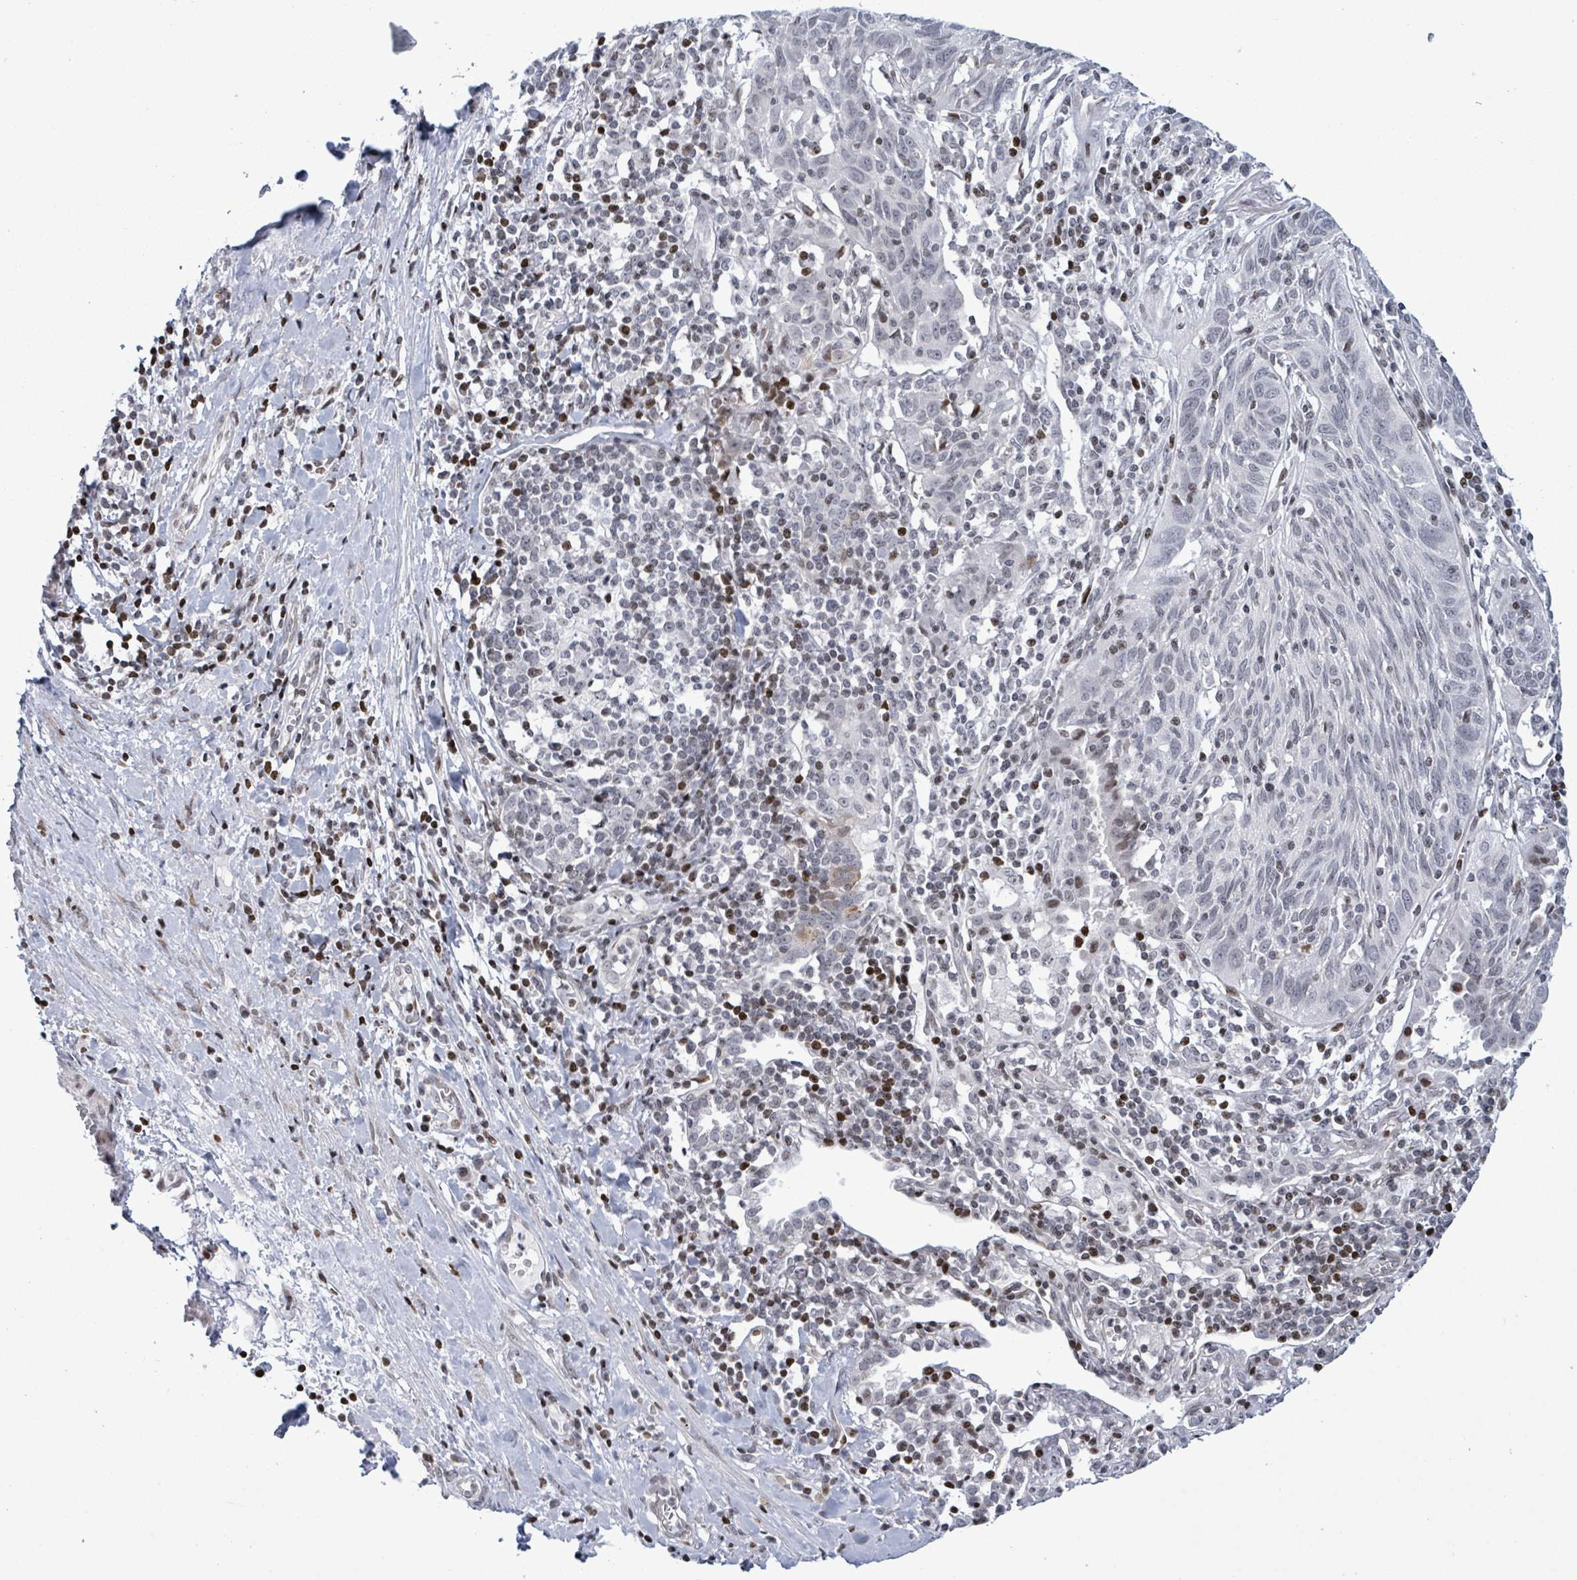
{"staining": {"intensity": "negative", "quantity": "none", "location": "none"}, "tissue": "lung cancer", "cell_type": "Tumor cells", "image_type": "cancer", "snomed": [{"axis": "morphology", "description": "Squamous cell carcinoma, NOS"}, {"axis": "topography", "description": "Lung"}], "caption": "DAB immunohistochemical staining of human lung cancer (squamous cell carcinoma) demonstrates no significant positivity in tumor cells. The staining was performed using DAB (3,3'-diaminobenzidine) to visualize the protein expression in brown, while the nuclei were stained in blue with hematoxylin (Magnification: 20x).", "gene": "FNDC4", "patient": {"sex": "female", "age": 66}}